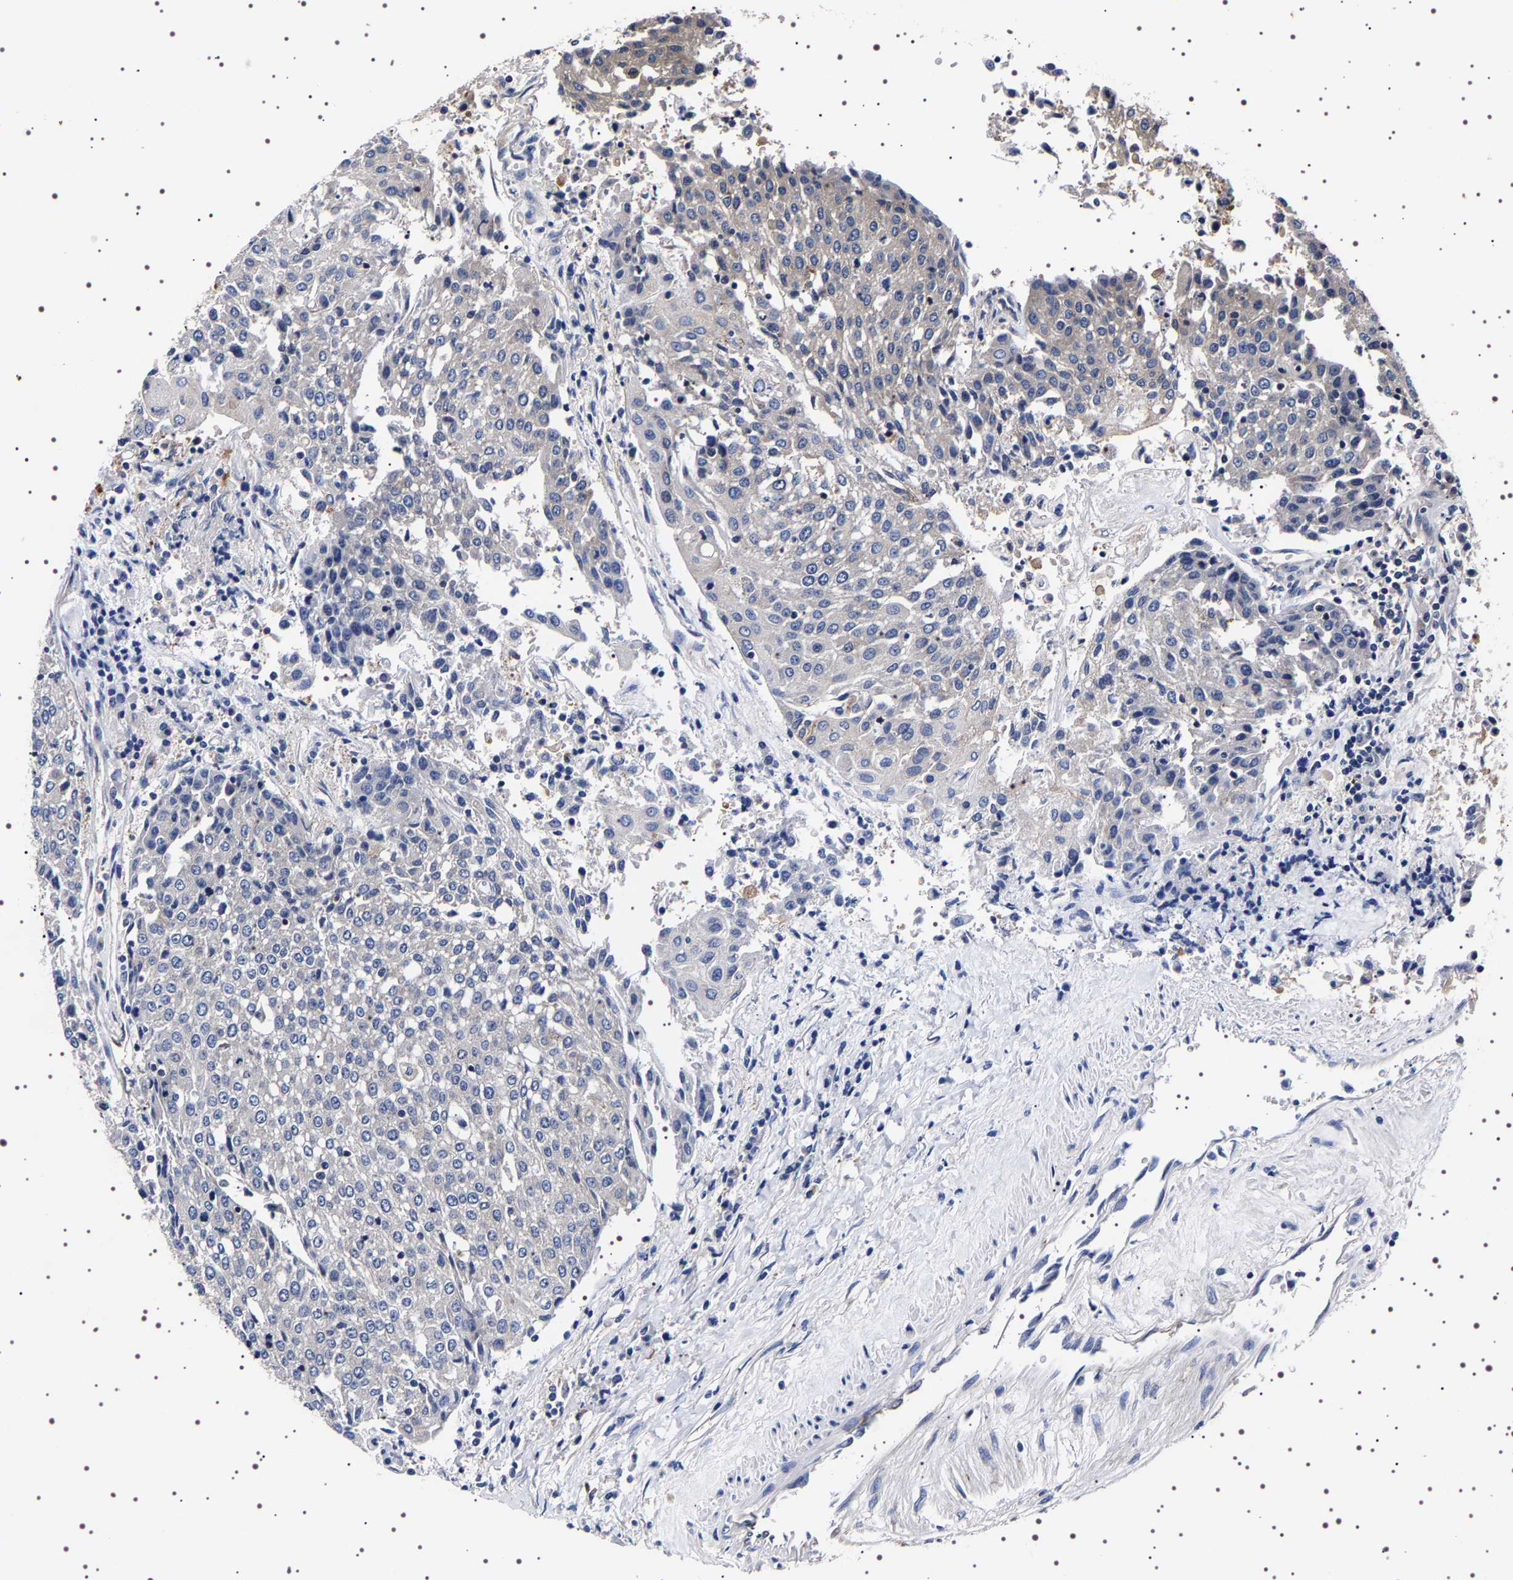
{"staining": {"intensity": "negative", "quantity": "none", "location": "none"}, "tissue": "urothelial cancer", "cell_type": "Tumor cells", "image_type": "cancer", "snomed": [{"axis": "morphology", "description": "Urothelial carcinoma, High grade"}, {"axis": "topography", "description": "Urinary bladder"}], "caption": "This is an IHC histopathology image of human urothelial carcinoma (high-grade). There is no staining in tumor cells.", "gene": "DARS1", "patient": {"sex": "female", "age": 85}}